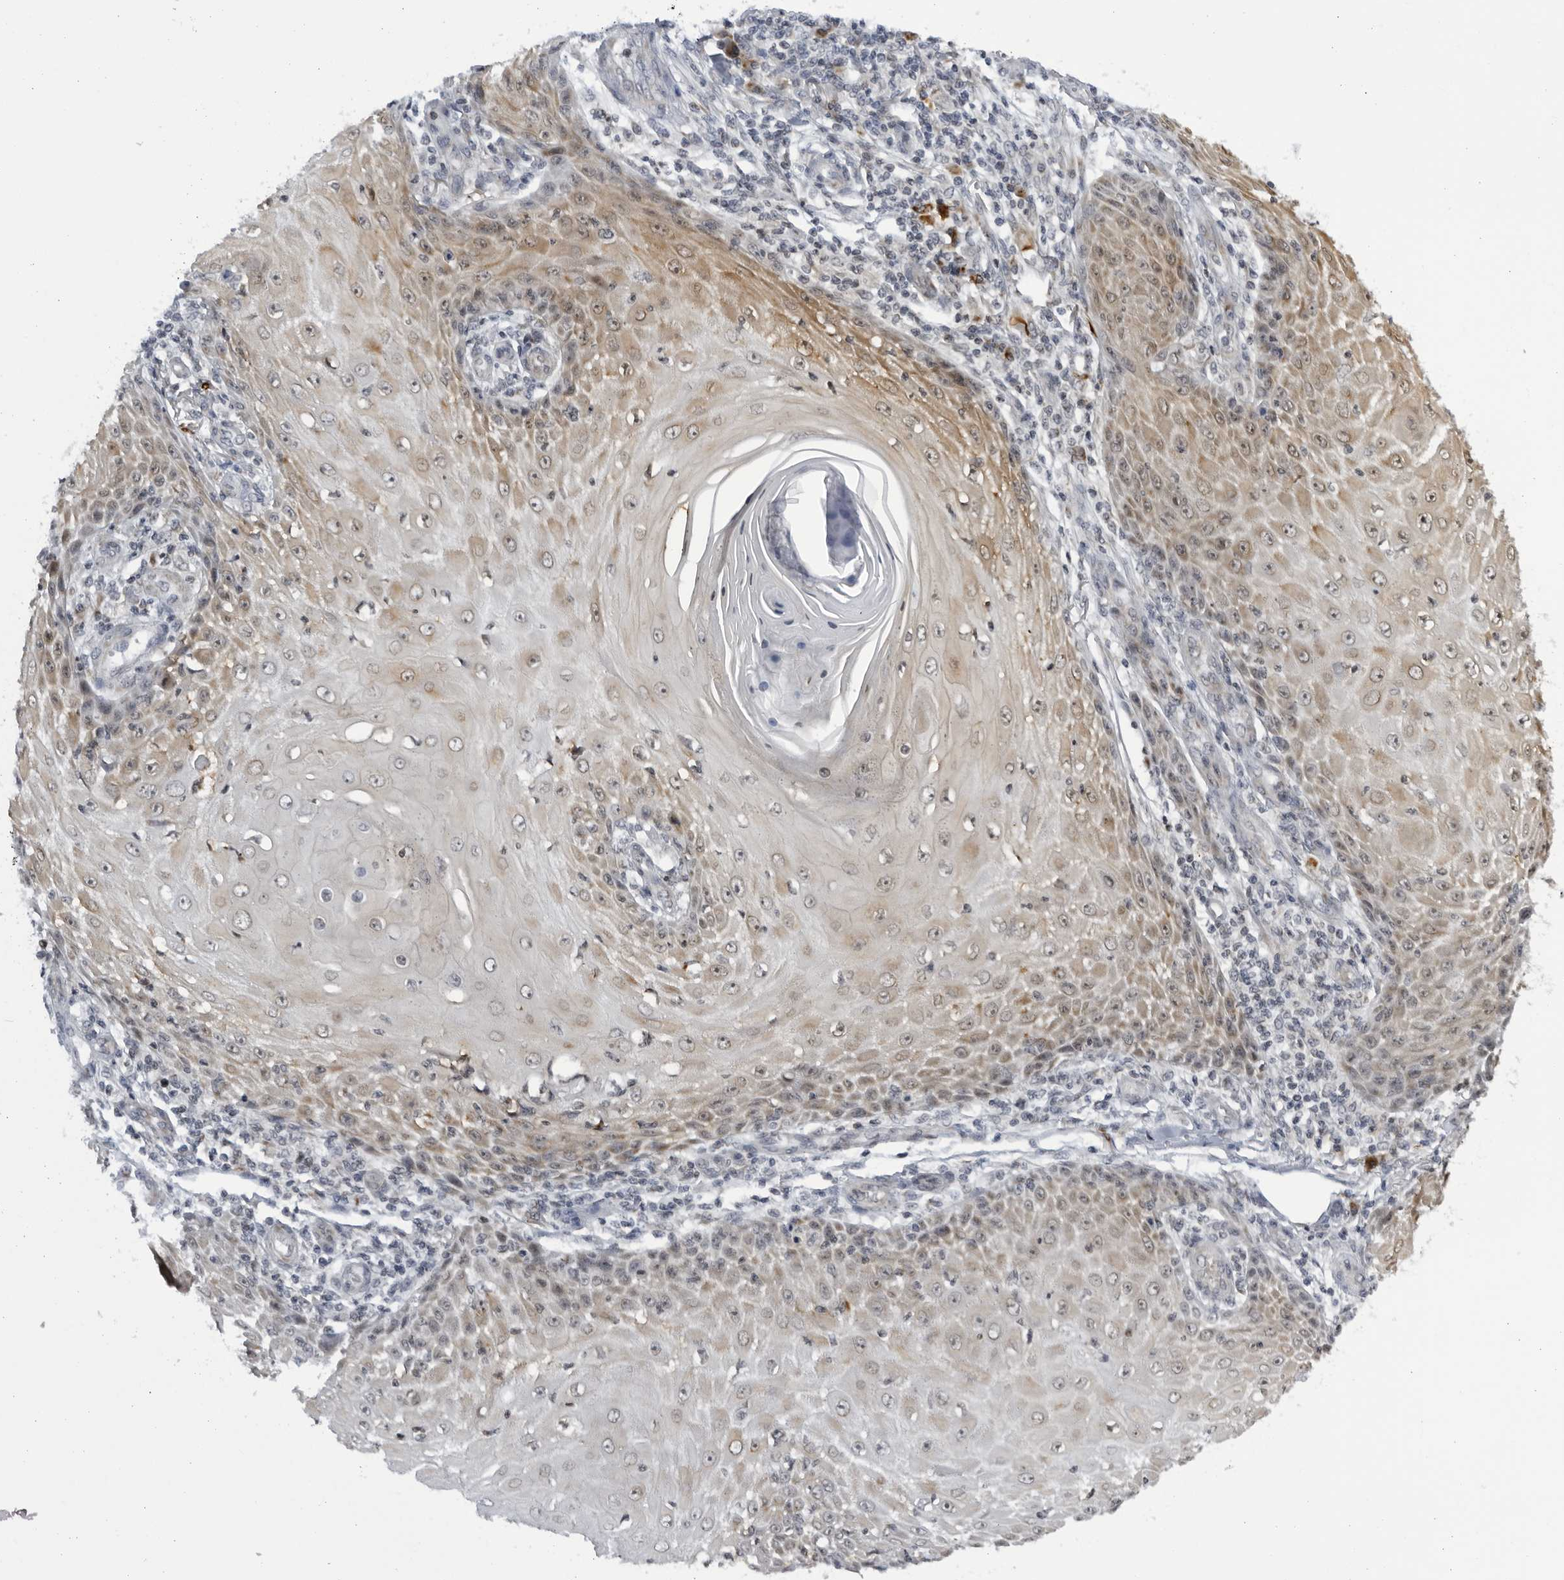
{"staining": {"intensity": "weak", "quantity": ">75%", "location": "cytoplasmic/membranous"}, "tissue": "skin cancer", "cell_type": "Tumor cells", "image_type": "cancer", "snomed": [{"axis": "morphology", "description": "Squamous cell carcinoma, NOS"}, {"axis": "topography", "description": "Skin"}], "caption": "Human skin cancer (squamous cell carcinoma) stained for a protein (brown) exhibits weak cytoplasmic/membranous positive positivity in about >75% of tumor cells.", "gene": "SLC25A22", "patient": {"sex": "female", "age": 73}}